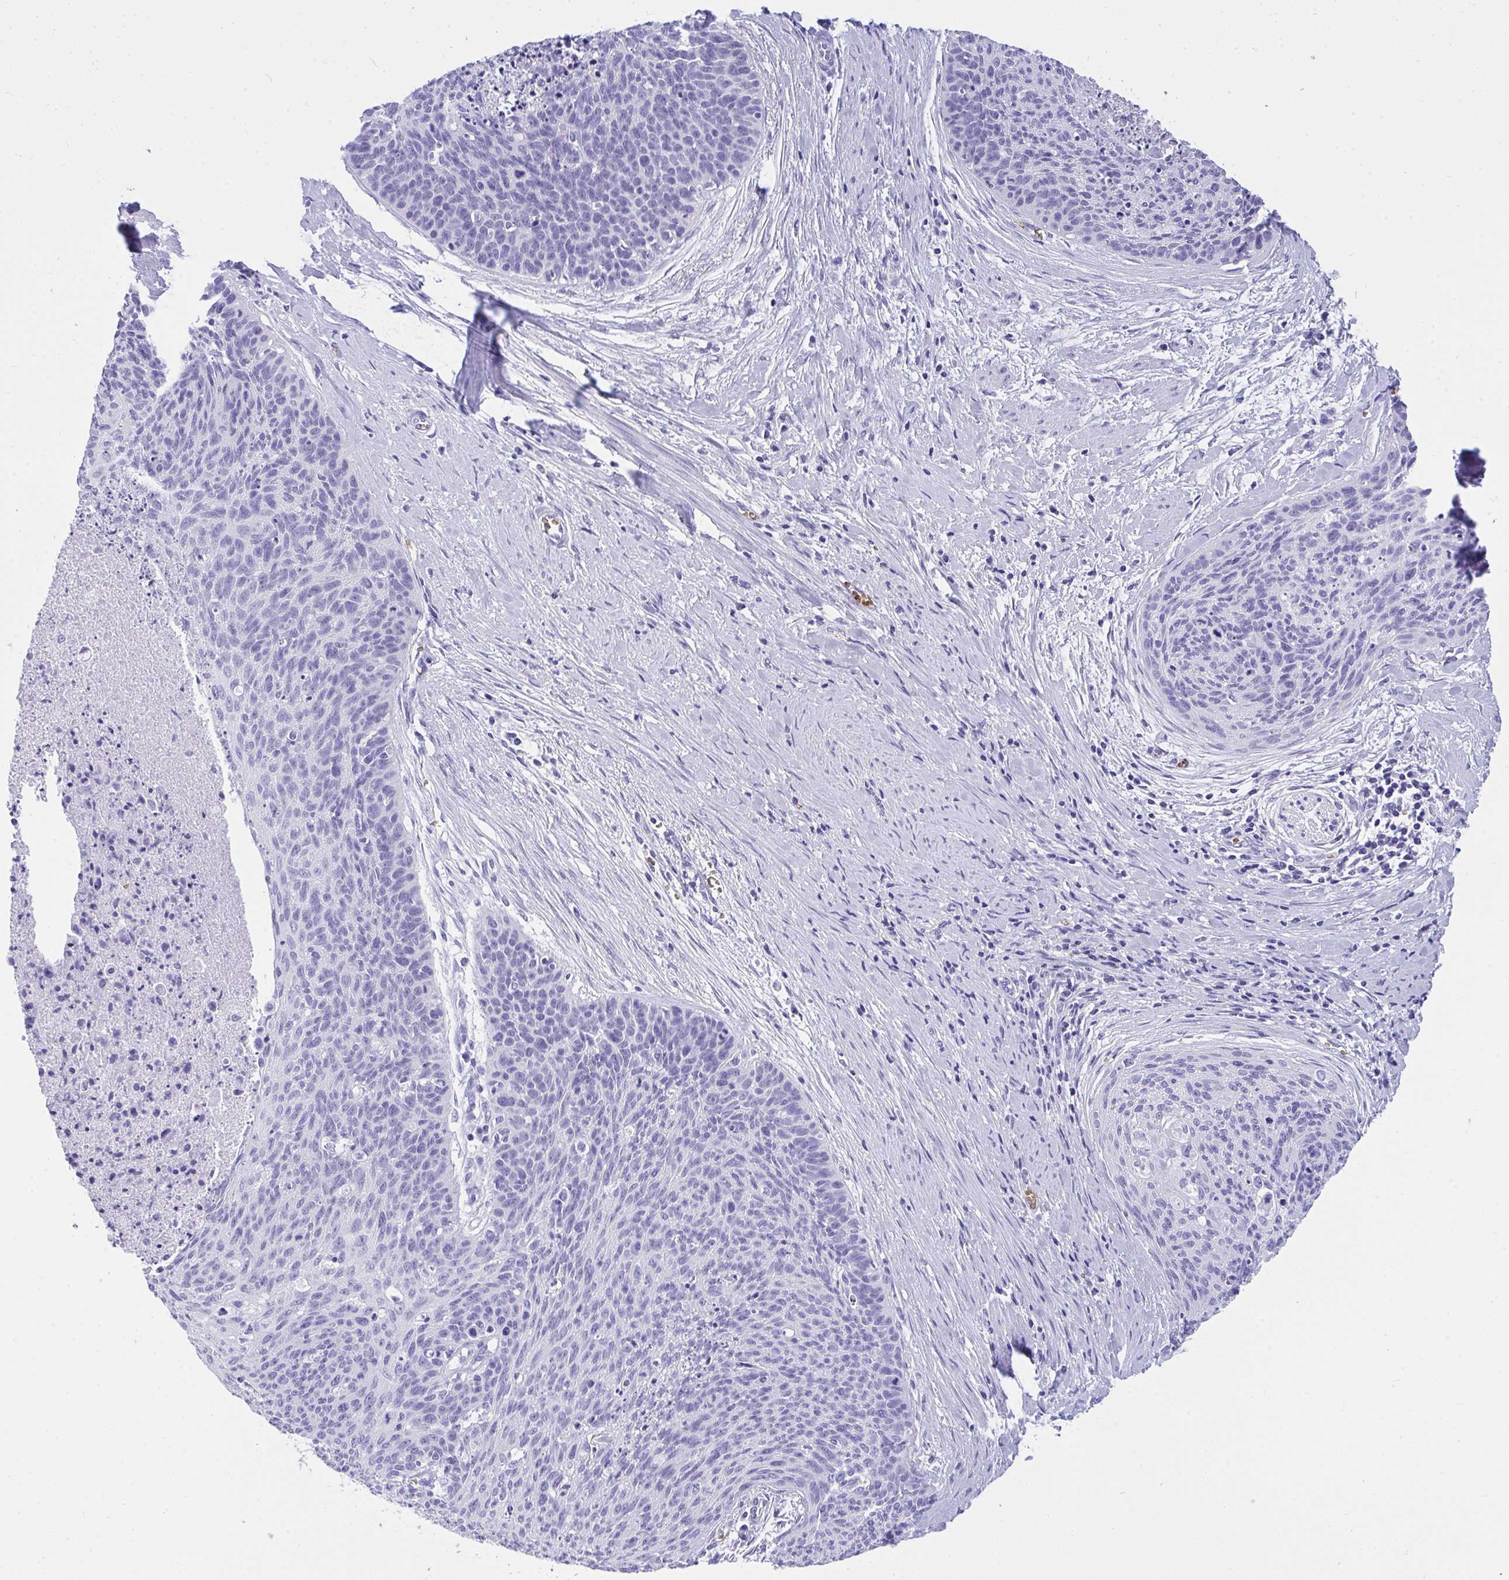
{"staining": {"intensity": "negative", "quantity": "none", "location": "none"}, "tissue": "cervical cancer", "cell_type": "Tumor cells", "image_type": "cancer", "snomed": [{"axis": "morphology", "description": "Squamous cell carcinoma, NOS"}, {"axis": "topography", "description": "Cervix"}], "caption": "Cervical cancer stained for a protein using IHC reveals no staining tumor cells.", "gene": "ANK1", "patient": {"sex": "female", "age": 55}}